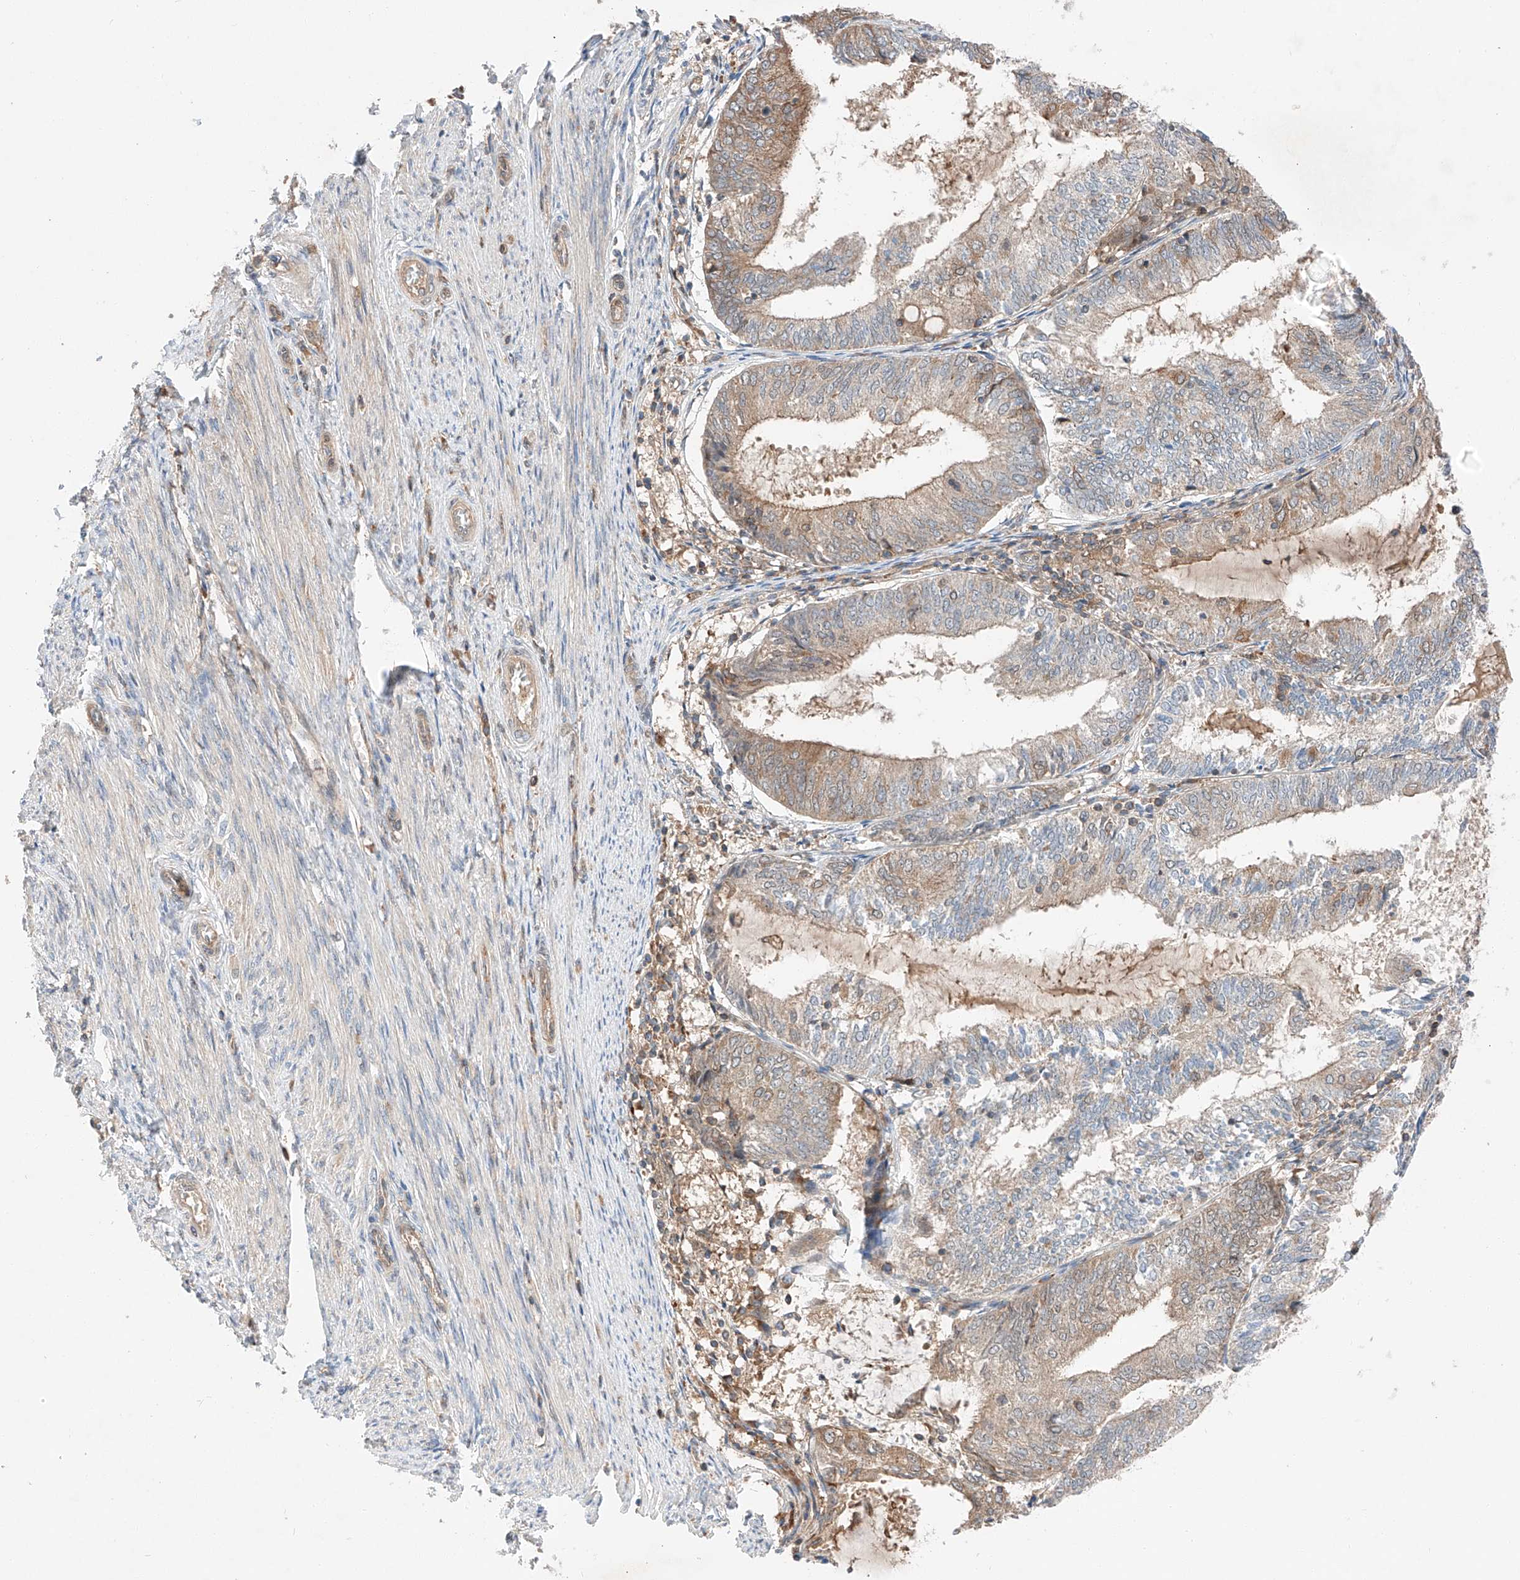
{"staining": {"intensity": "weak", "quantity": "25%-75%", "location": "cytoplasmic/membranous"}, "tissue": "endometrial cancer", "cell_type": "Tumor cells", "image_type": "cancer", "snomed": [{"axis": "morphology", "description": "Adenocarcinoma, NOS"}, {"axis": "topography", "description": "Endometrium"}], "caption": "Immunohistochemical staining of human endometrial adenocarcinoma exhibits low levels of weak cytoplasmic/membranous expression in approximately 25%-75% of tumor cells.", "gene": "RUSC1", "patient": {"sex": "female", "age": 81}}